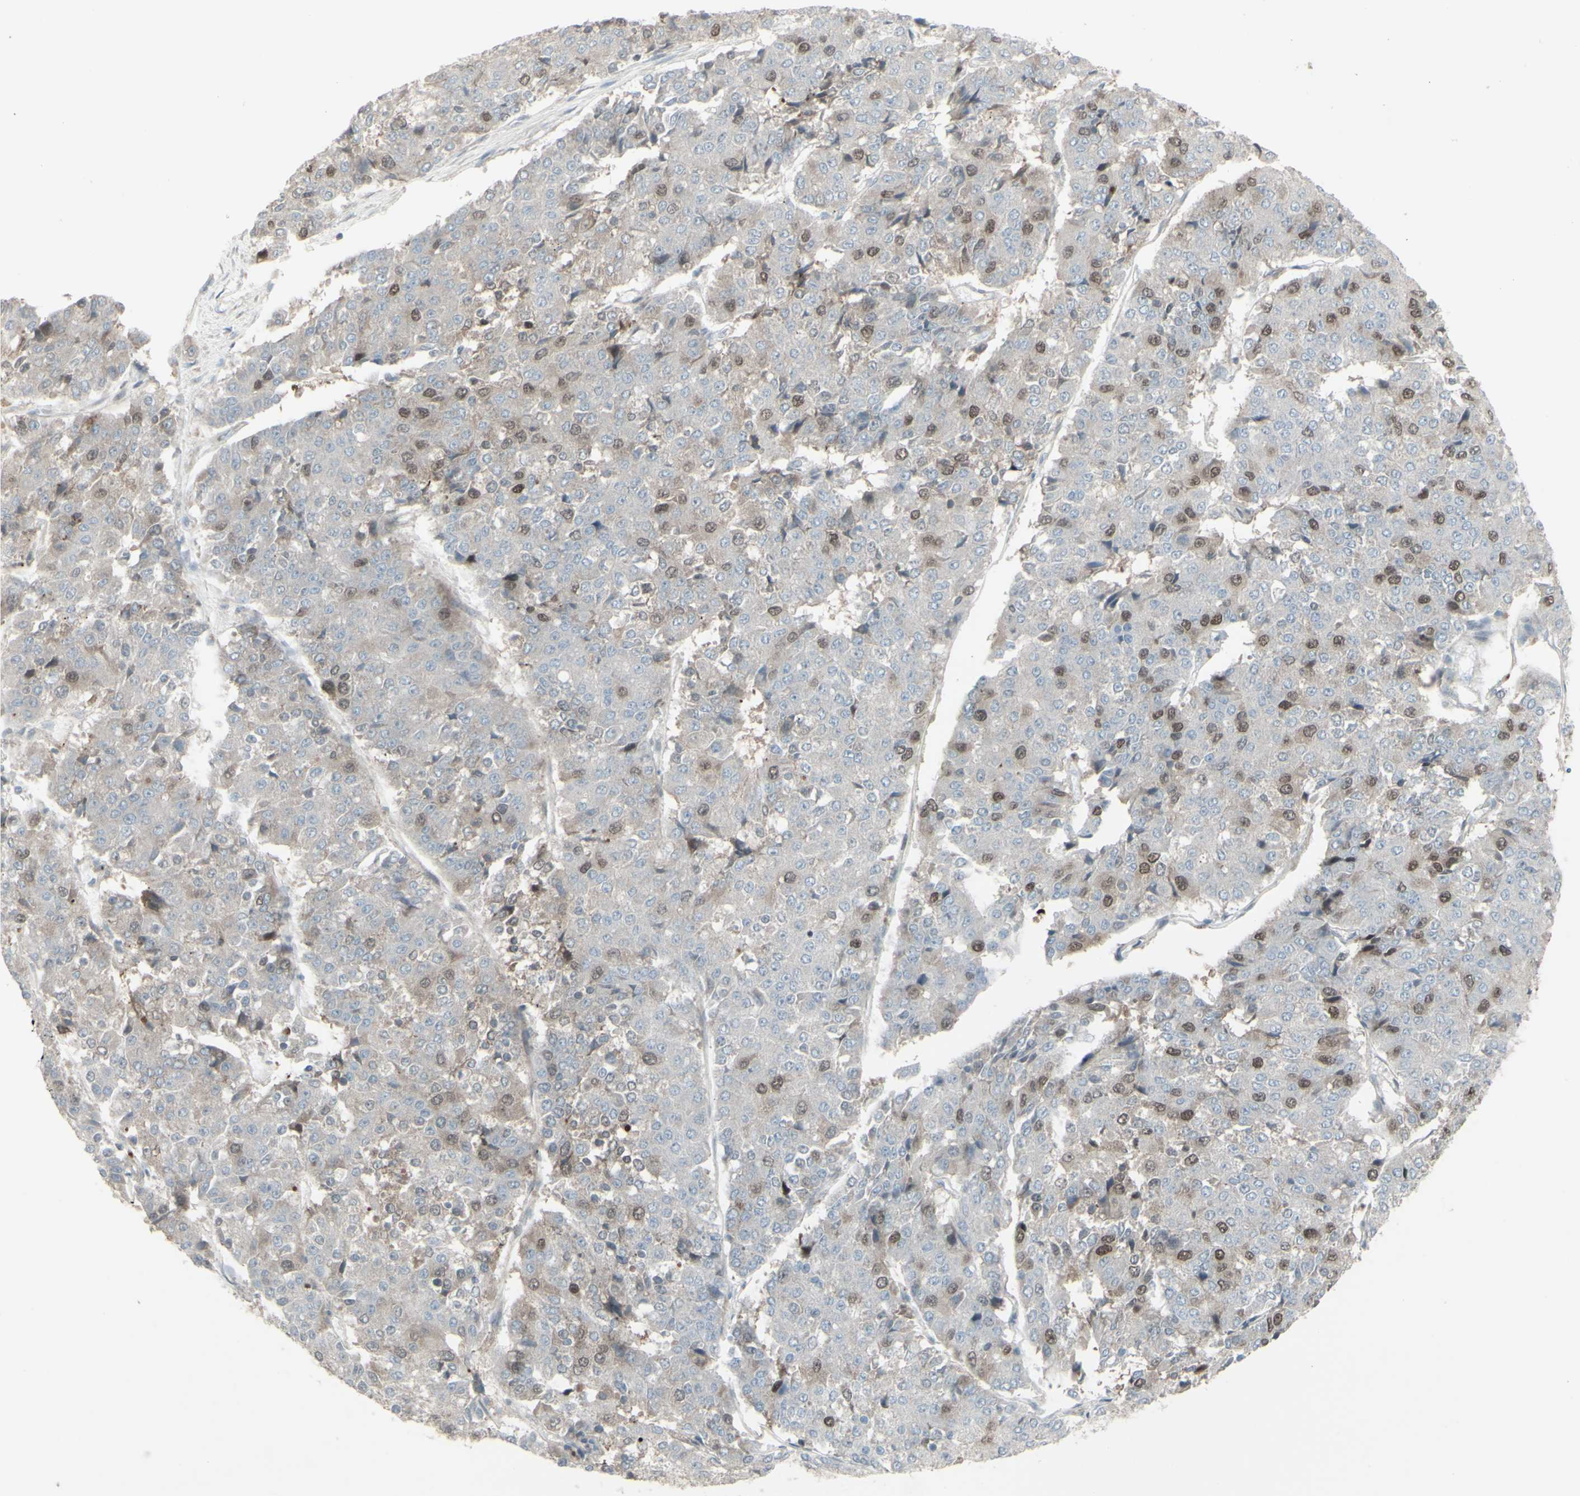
{"staining": {"intensity": "moderate", "quantity": "25%-75%", "location": "nuclear"}, "tissue": "pancreatic cancer", "cell_type": "Tumor cells", "image_type": "cancer", "snomed": [{"axis": "morphology", "description": "Adenocarcinoma, NOS"}, {"axis": "topography", "description": "Pancreas"}], "caption": "This is an image of immunohistochemistry staining of adenocarcinoma (pancreatic), which shows moderate expression in the nuclear of tumor cells.", "gene": "GMNN", "patient": {"sex": "male", "age": 50}}